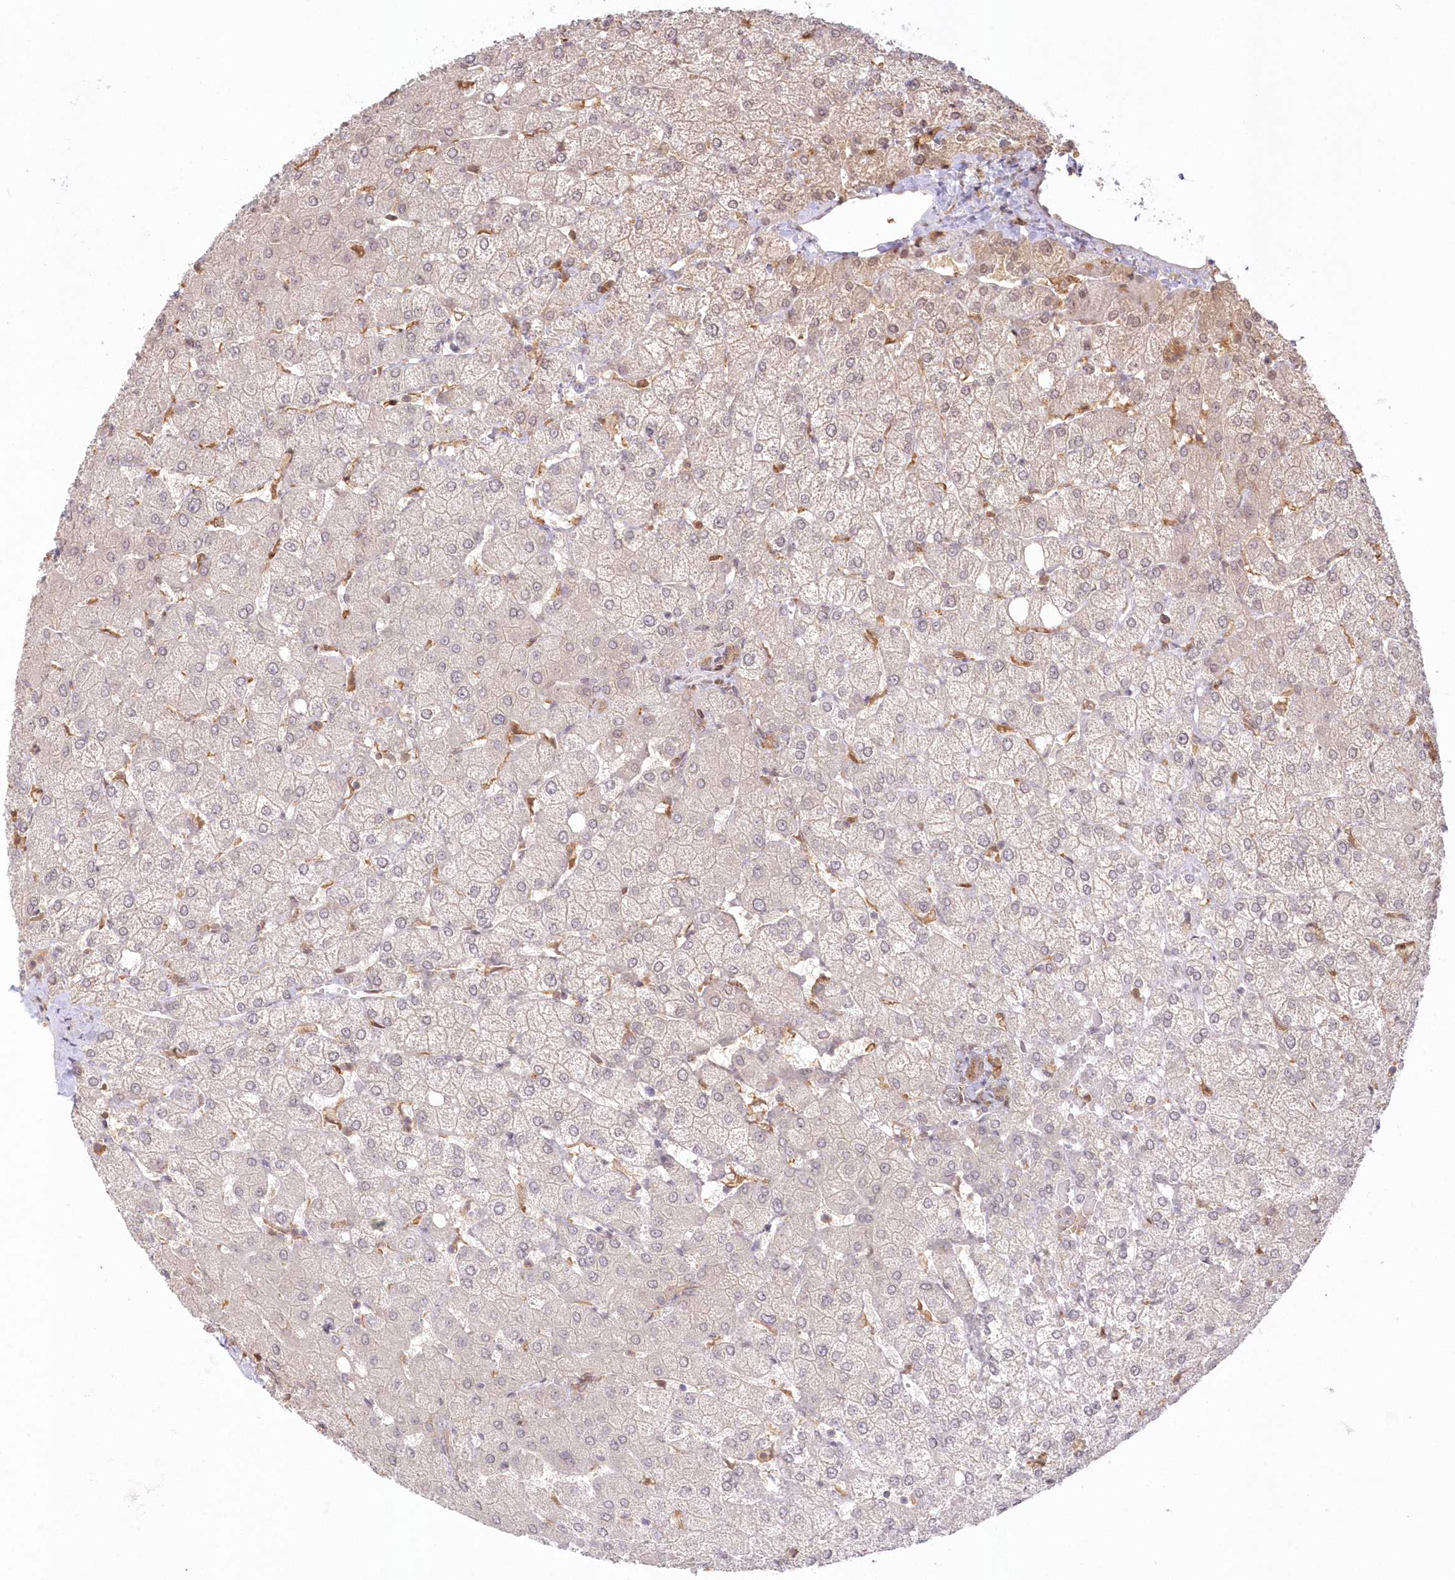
{"staining": {"intensity": "moderate", "quantity": ">75%", "location": "cytoplasmic/membranous"}, "tissue": "liver", "cell_type": "Cholangiocytes", "image_type": "normal", "snomed": [{"axis": "morphology", "description": "Normal tissue, NOS"}, {"axis": "topography", "description": "Liver"}], "caption": "Immunohistochemical staining of unremarkable liver reveals medium levels of moderate cytoplasmic/membranous positivity in approximately >75% of cholangiocytes.", "gene": "RNPEP", "patient": {"sex": "female", "age": 54}}